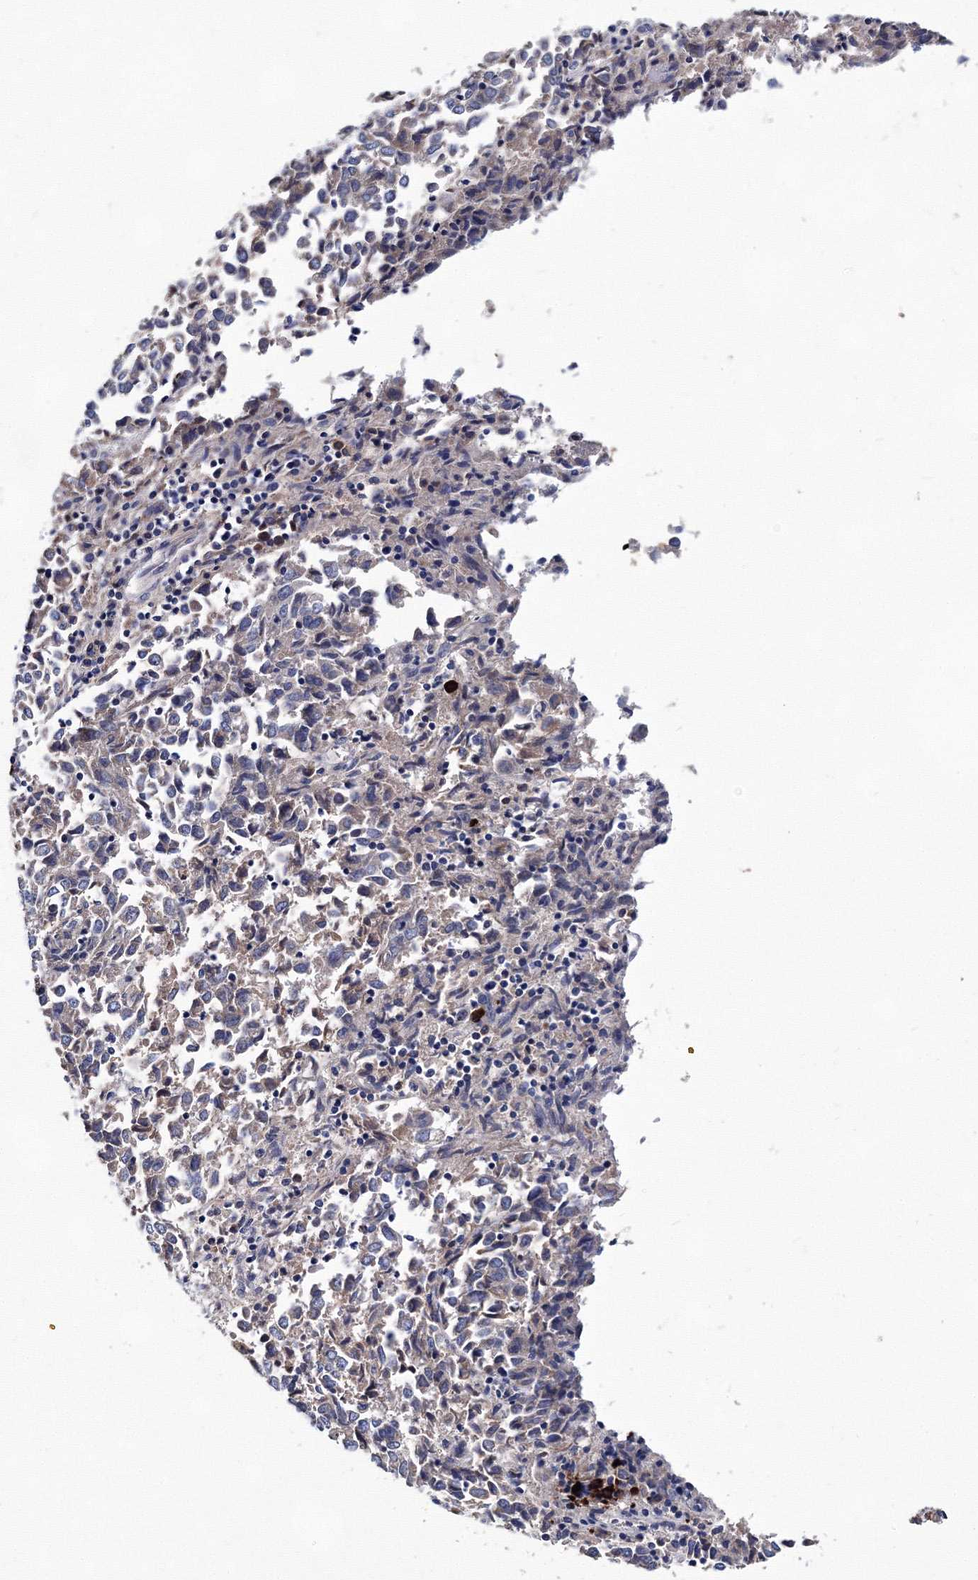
{"staining": {"intensity": "negative", "quantity": "none", "location": "none"}, "tissue": "endometrial cancer", "cell_type": "Tumor cells", "image_type": "cancer", "snomed": [{"axis": "morphology", "description": "Adenocarcinoma, NOS"}, {"axis": "topography", "description": "Endometrium"}], "caption": "This is an immunohistochemistry micrograph of endometrial cancer (adenocarcinoma). There is no expression in tumor cells.", "gene": "TRPM2", "patient": {"sex": "female", "age": 80}}